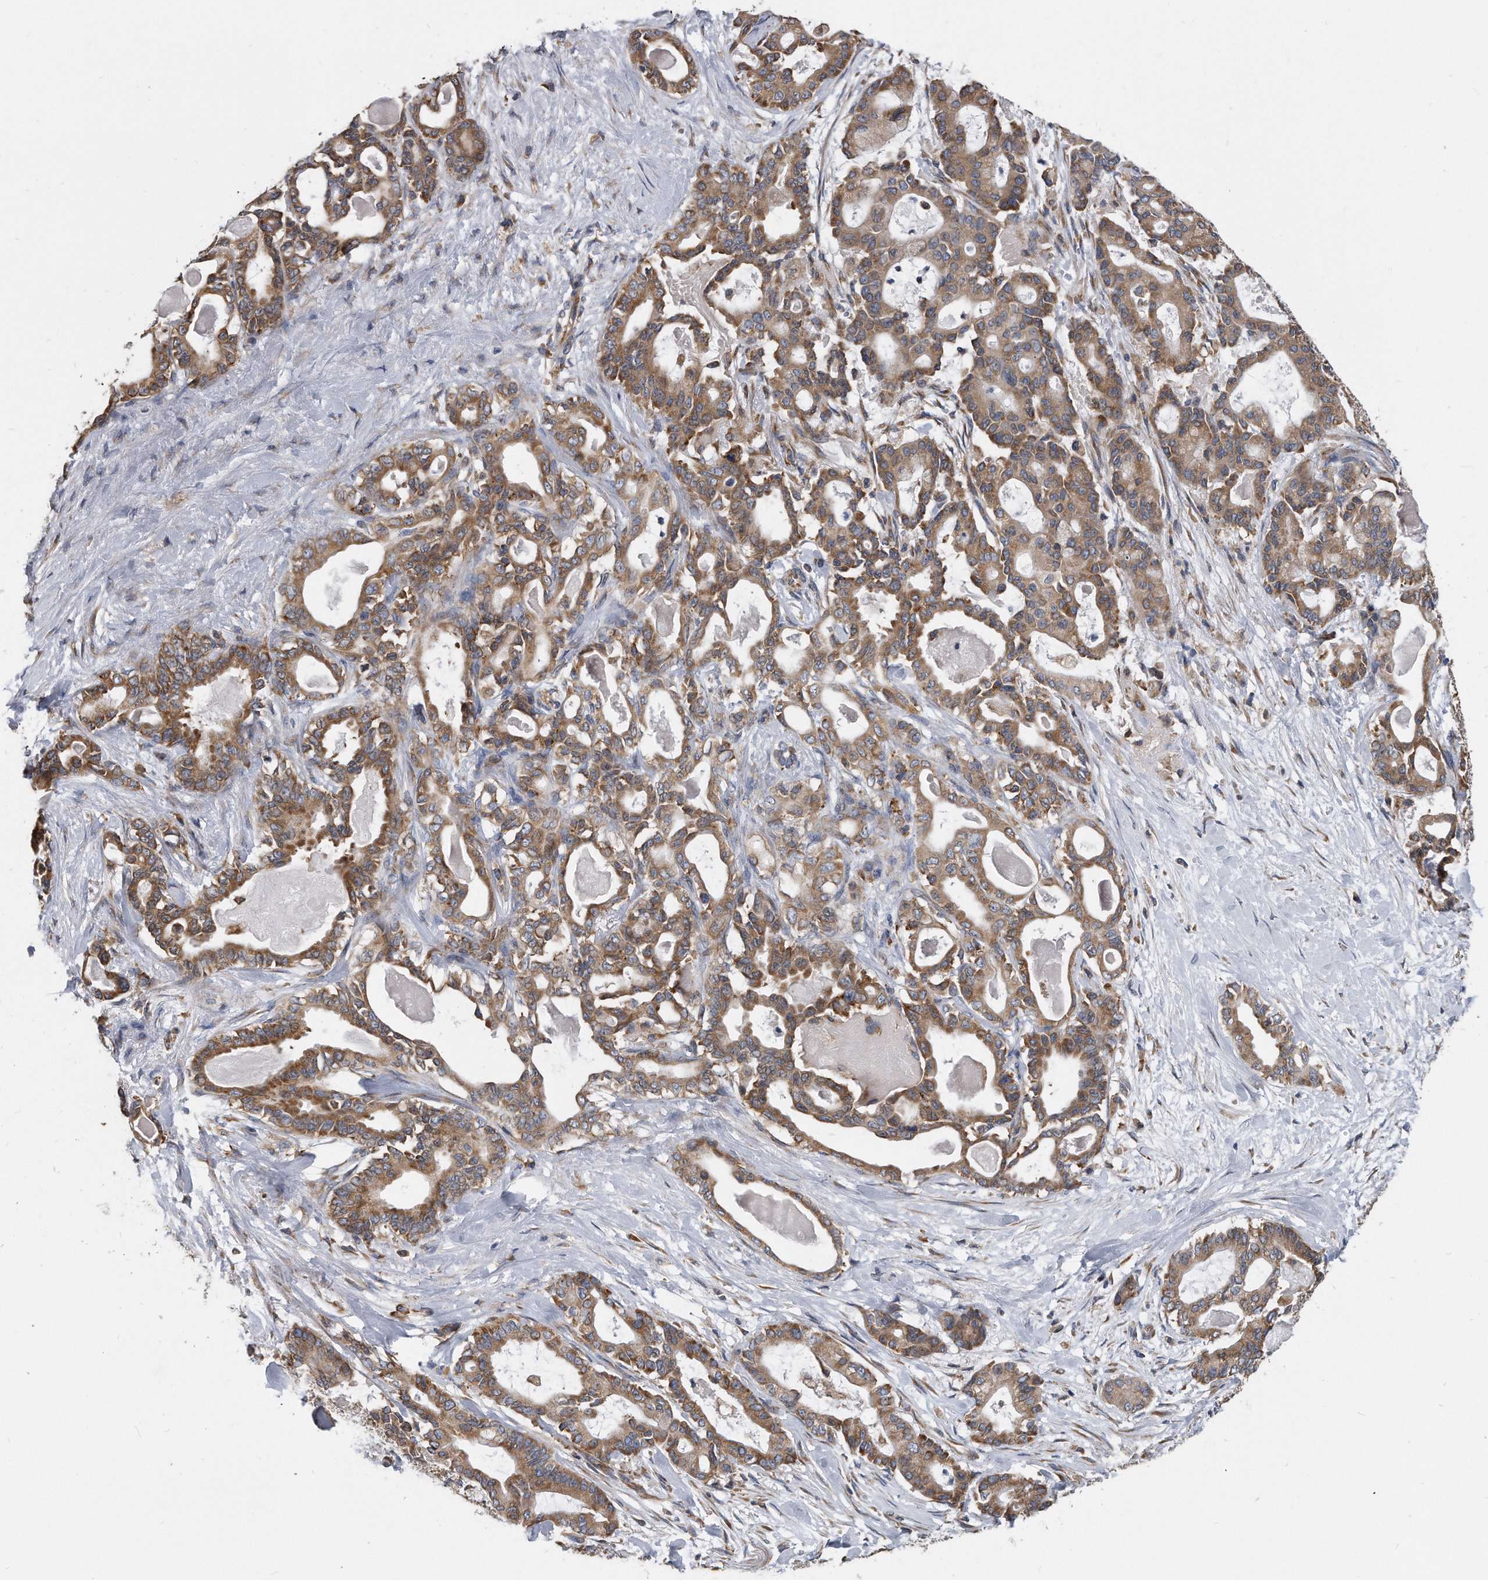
{"staining": {"intensity": "moderate", "quantity": ">75%", "location": "cytoplasmic/membranous"}, "tissue": "pancreatic cancer", "cell_type": "Tumor cells", "image_type": "cancer", "snomed": [{"axis": "morphology", "description": "Adenocarcinoma, NOS"}, {"axis": "topography", "description": "Pancreas"}], "caption": "High-magnification brightfield microscopy of adenocarcinoma (pancreatic) stained with DAB (3,3'-diaminobenzidine) (brown) and counterstained with hematoxylin (blue). tumor cells exhibit moderate cytoplasmic/membranous positivity is appreciated in about>75% of cells.", "gene": "CCDC47", "patient": {"sex": "male", "age": 63}}